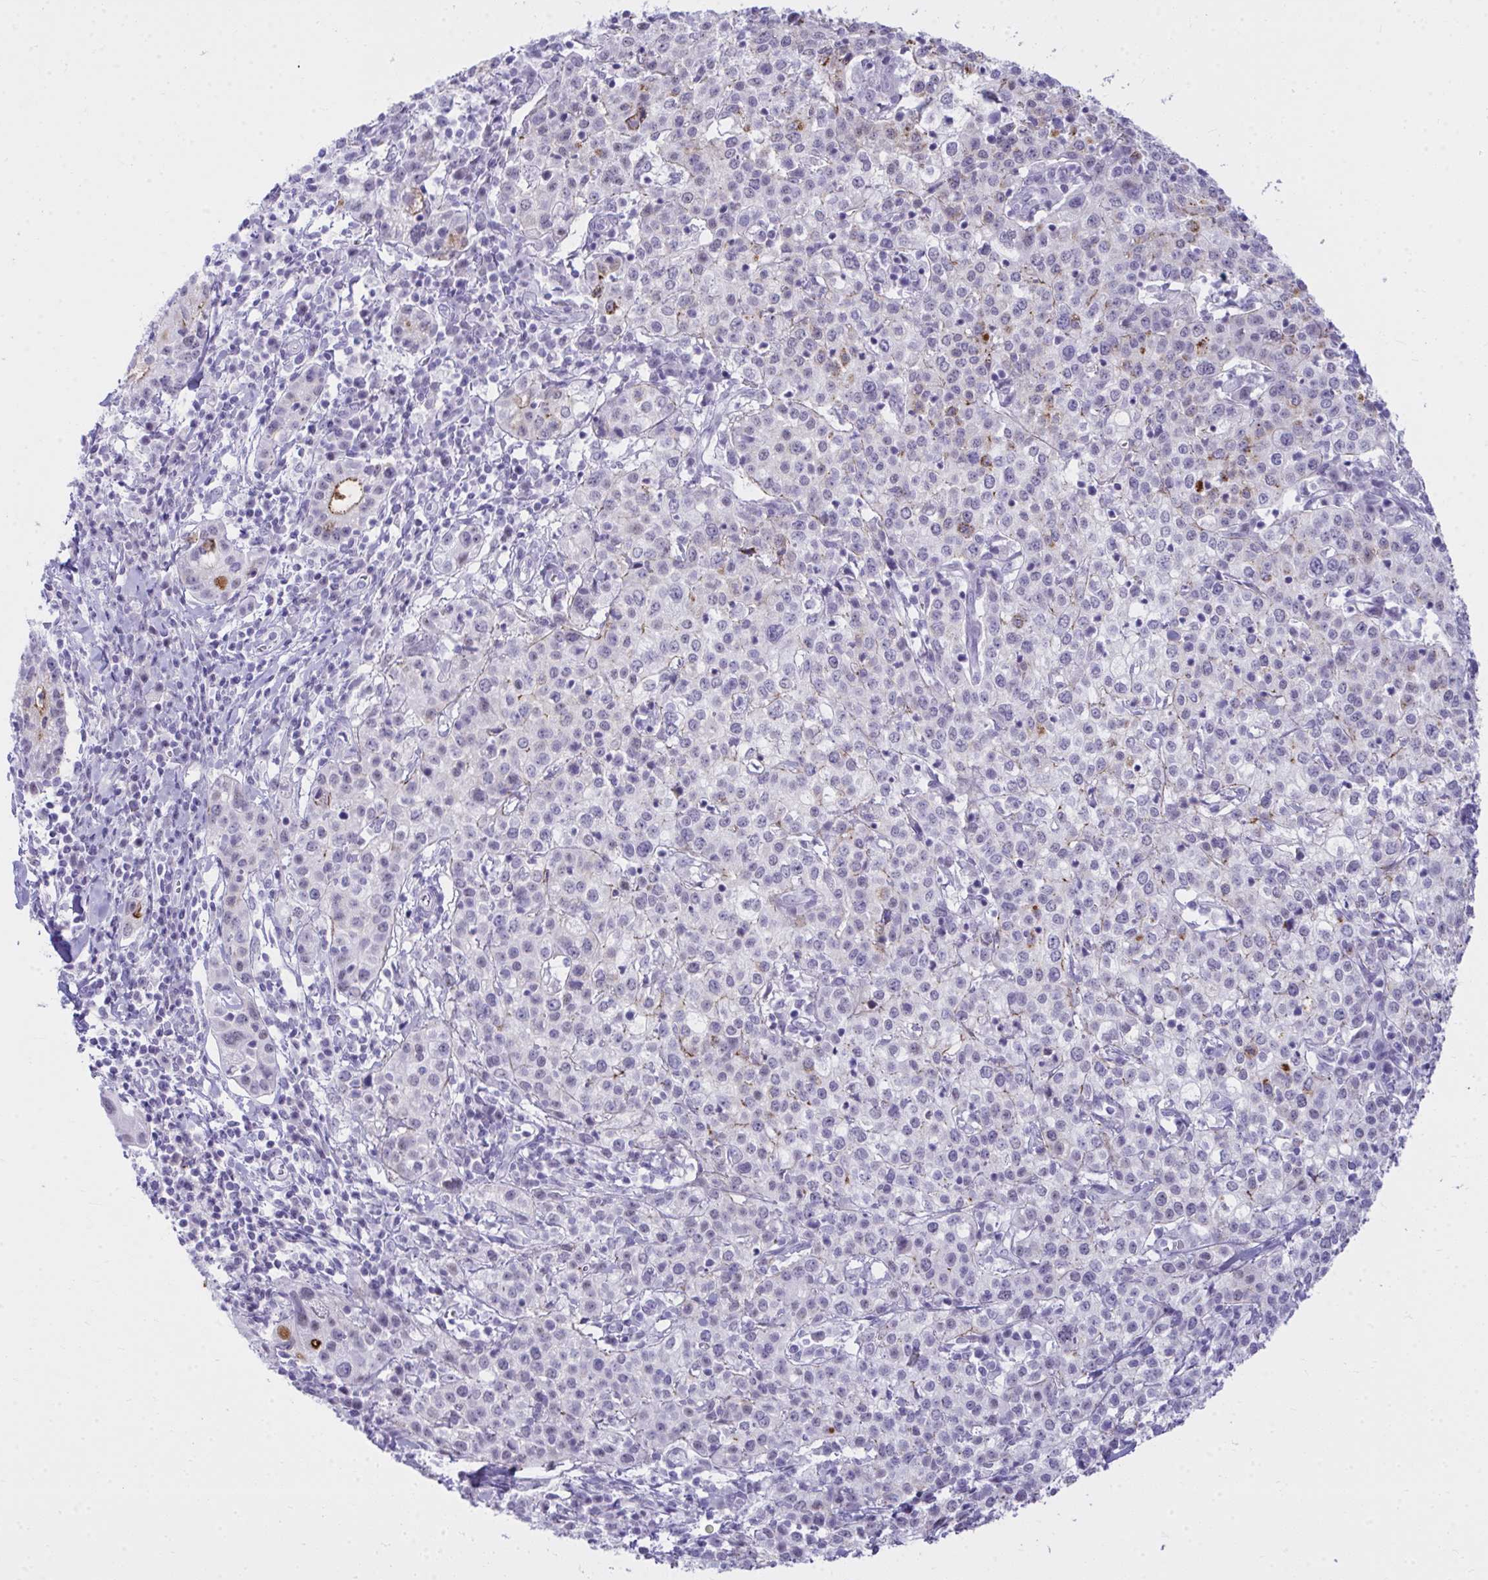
{"staining": {"intensity": "strong", "quantity": "<25%", "location": "cytoplasmic/membranous"}, "tissue": "cervical cancer", "cell_type": "Tumor cells", "image_type": "cancer", "snomed": [{"axis": "morphology", "description": "Normal tissue, NOS"}, {"axis": "morphology", "description": "Adenocarcinoma, NOS"}, {"axis": "topography", "description": "Cervix"}], "caption": "Protein expression analysis of human cervical cancer (adenocarcinoma) reveals strong cytoplasmic/membranous positivity in about <25% of tumor cells. (DAB = brown stain, brightfield microscopy at high magnification).", "gene": "OR5F1", "patient": {"sex": "female", "age": 44}}